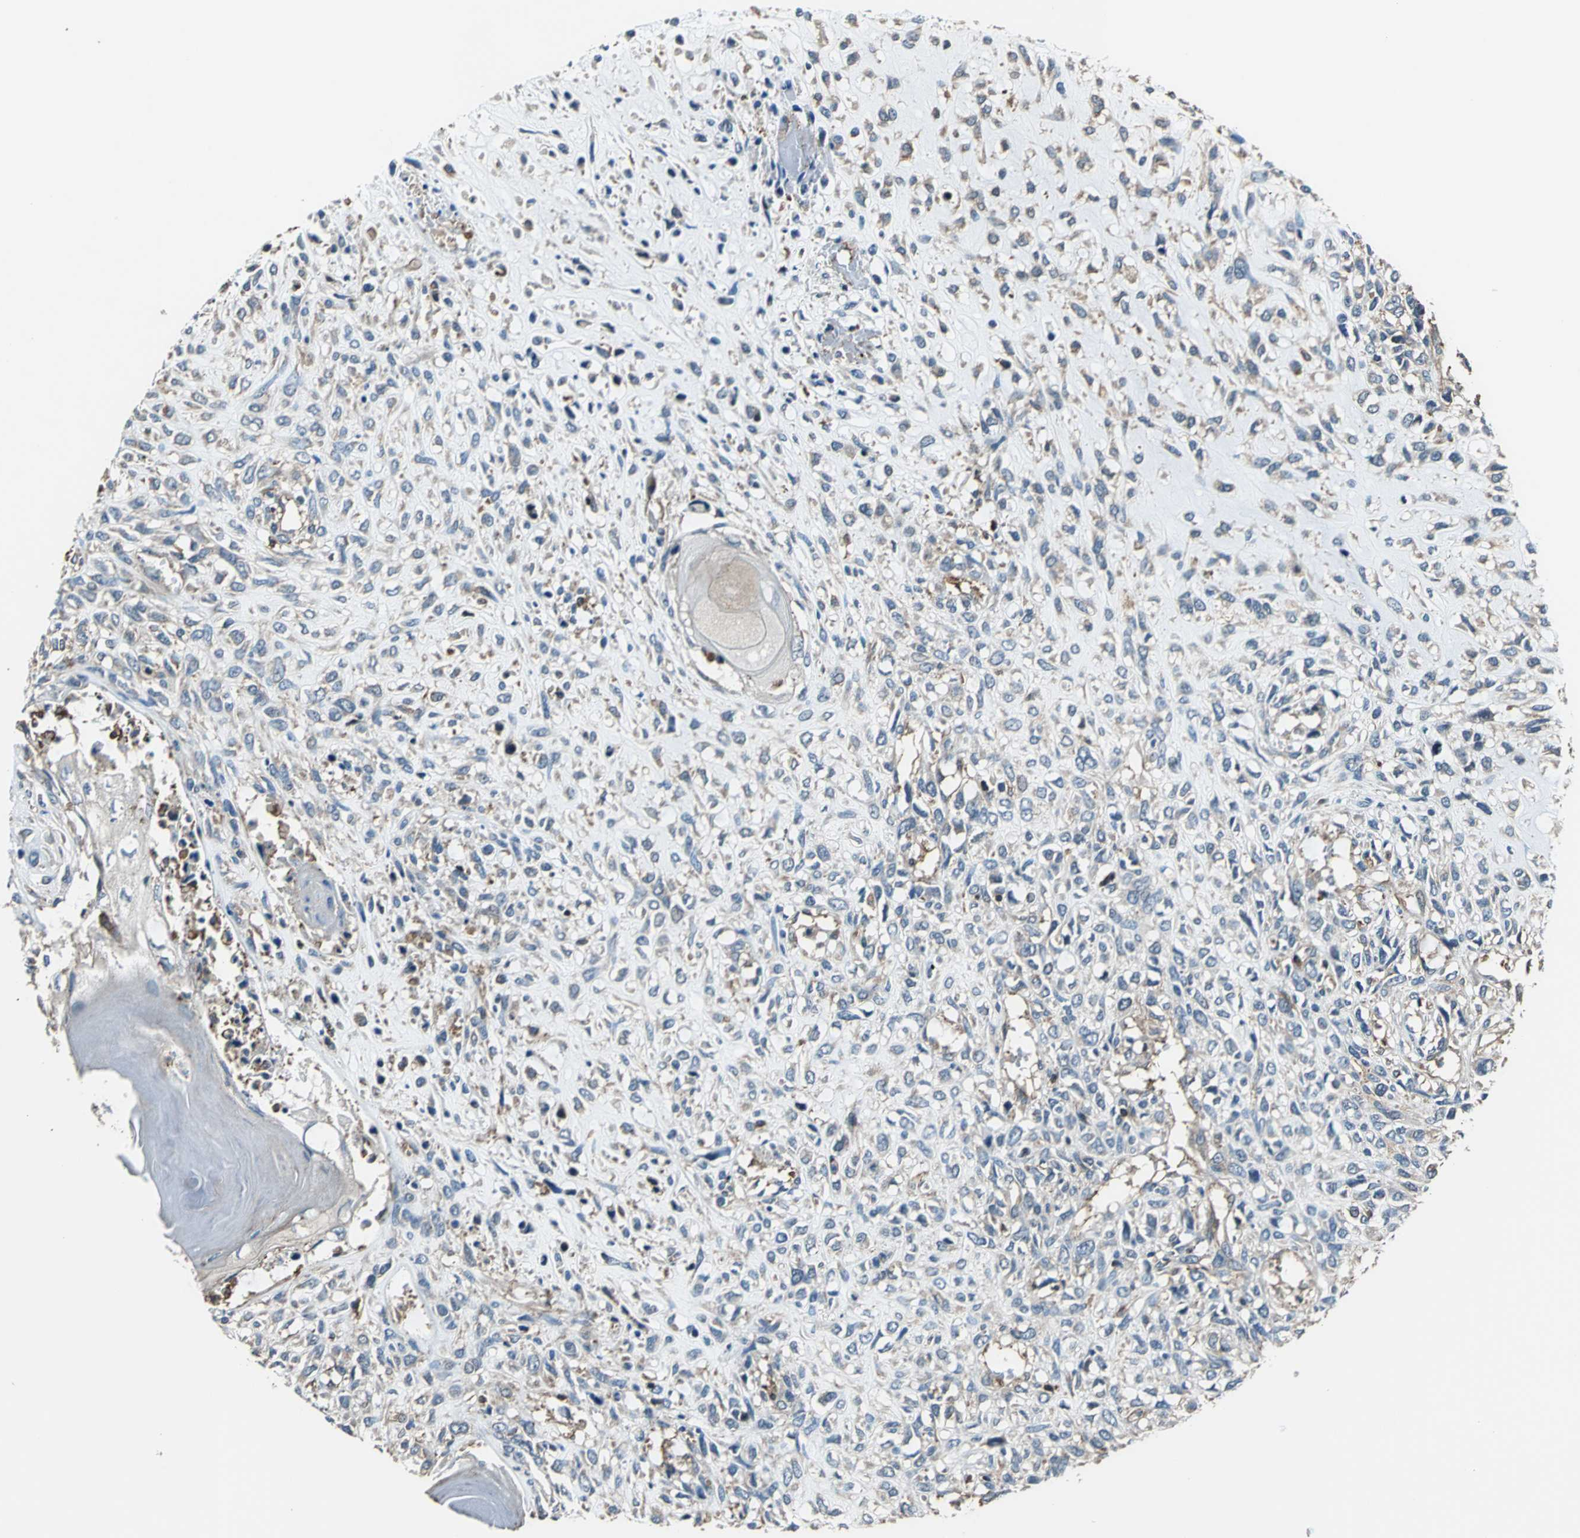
{"staining": {"intensity": "moderate", "quantity": "25%-75%", "location": "cytoplasmic/membranous"}, "tissue": "head and neck cancer", "cell_type": "Tumor cells", "image_type": "cancer", "snomed": [{"axis": "morphology", "description": "Necrosis, NOS"}, {"axis": "morphology", "description": "Neoplasm, malignant, NOS"}, {"axis": "topography", "description": "Salivary gland"}, {"axis": "topography", "description": "Head-Neck"}], "caption": "Immunohistochemical staining of neoplasm (malignant) (head and neck) shows medium levels of moderate cytoplasmic/membranous staining in about 25%-75% of tumor cells. Using DAB (brown) and hematoxylin (blue) stains, captured at high magnification using brightfield microscopy.", "gene": "PARVA", "patient": {"sex": "male", "age": 43}}